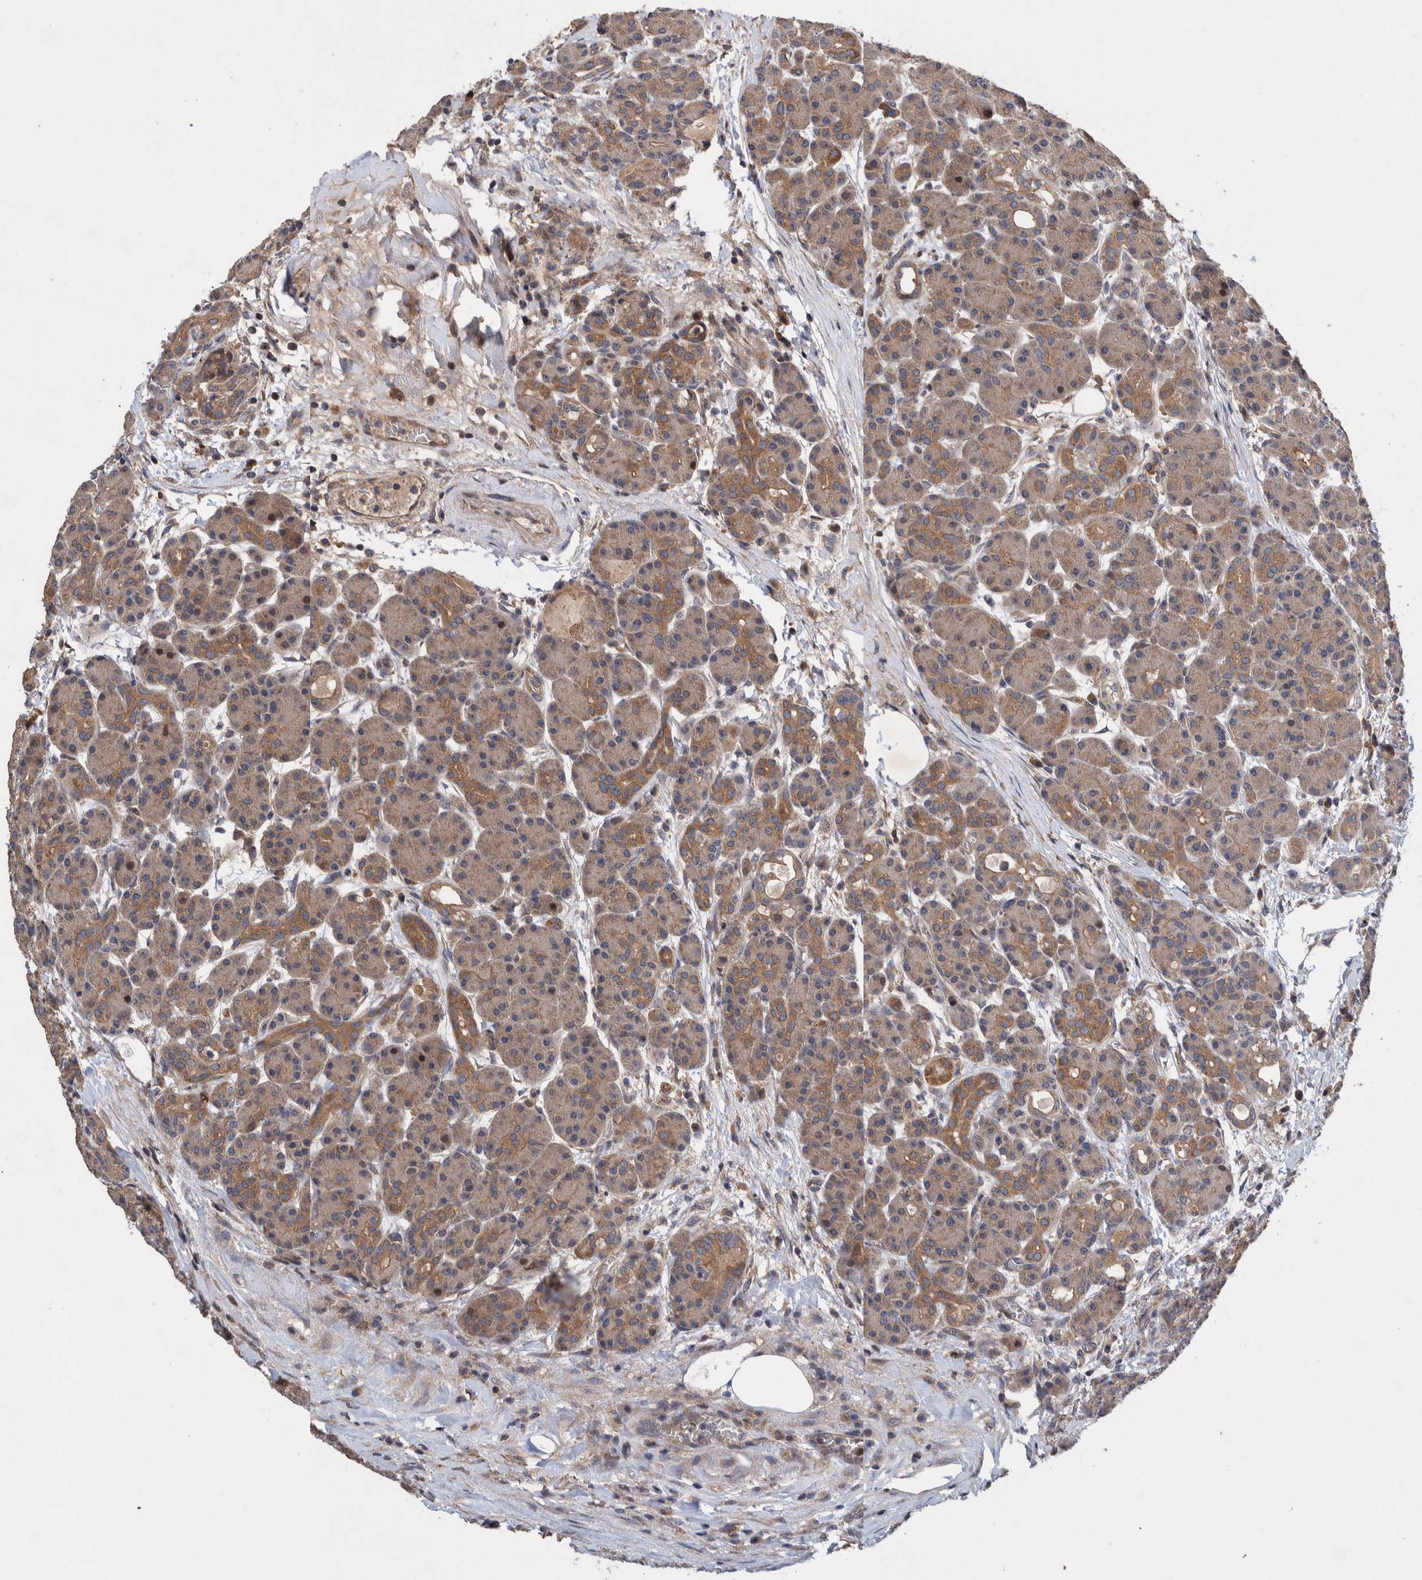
{"staining": {"intensity": "moderate", "quantity": ">75%", "location": "cytoplasmic/membranous"}, "tissue": "pancreas", "cell_type": "Exocrine glandular cells", "image_type": "normal", "snomed": [{"axis": "morphology", "description": "Normal tissue, NOS"}, {"axis": "topography", "description": "Pancreas"}], "caption": "A brown stain labels moderate cytoplasmic/membranous positivity of a protein in exocrine glandular cells of unremarkable human pancreas. The staining was performed using DAB (3,3'-diaminobenzidine) to visualize the protein expression in brown, while the nuclei were stained in blue with hematoxylin (Magnification: 20x).", "gene": "PIK3R6", "patient": {"sex": "male", "age": 63}}